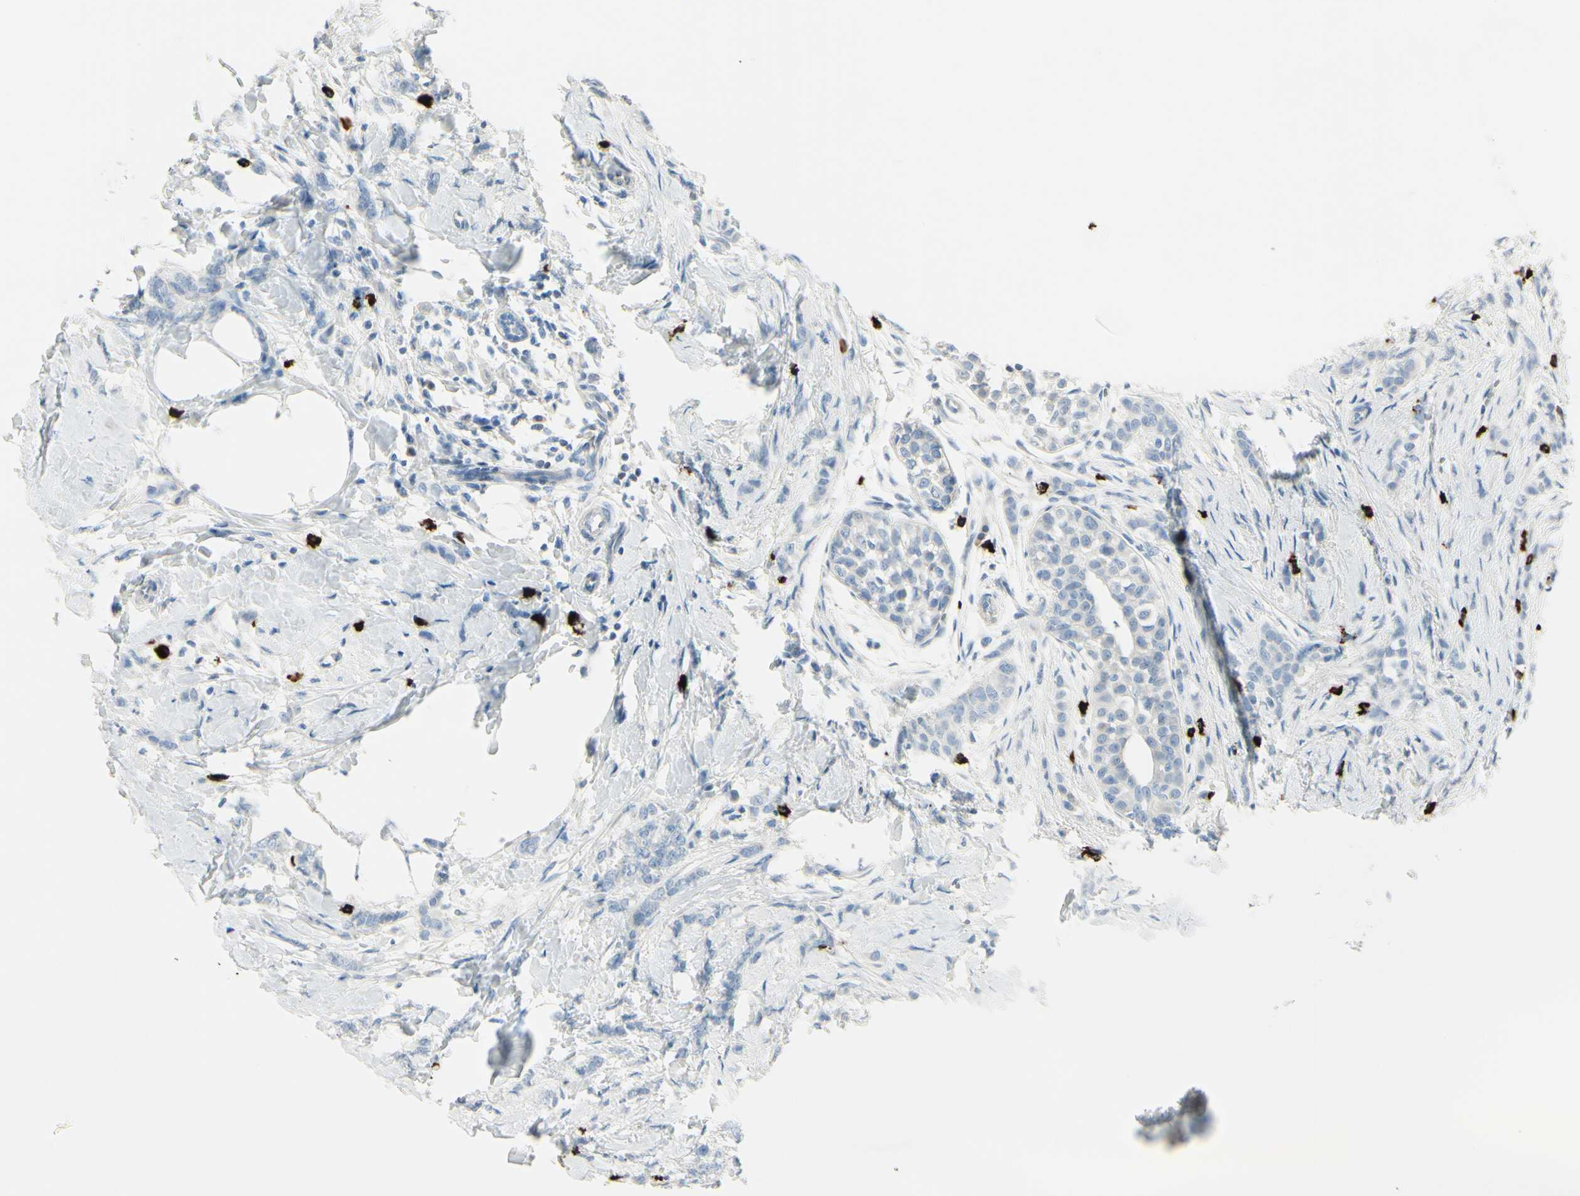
{"staining": {"intensity": "negative", "quantity": "none", "location": "none"}, "tissue": "breast cancer", "cell_type": "Tumor cells", "image_type": "cancer", "snomed": [{"axis": "morphology", "description": "Lobular carcinoma, in situ"}, {"axis": "morphology", "description": "Lobular carcinoma"}, {"axis": "topography", "description": "Breast"}], "caption": "Immunohistochemistry (IHC) of human breast cancer exhibits no positivity in tumor cells. (Stains: DAB immunohistochemistry (IHC) with hematoxylin counter stain, Microscopy: brightfield microscopy at high magnification).", "gene": "DLG4", "patient": {"sex": "female", "age": 41}}